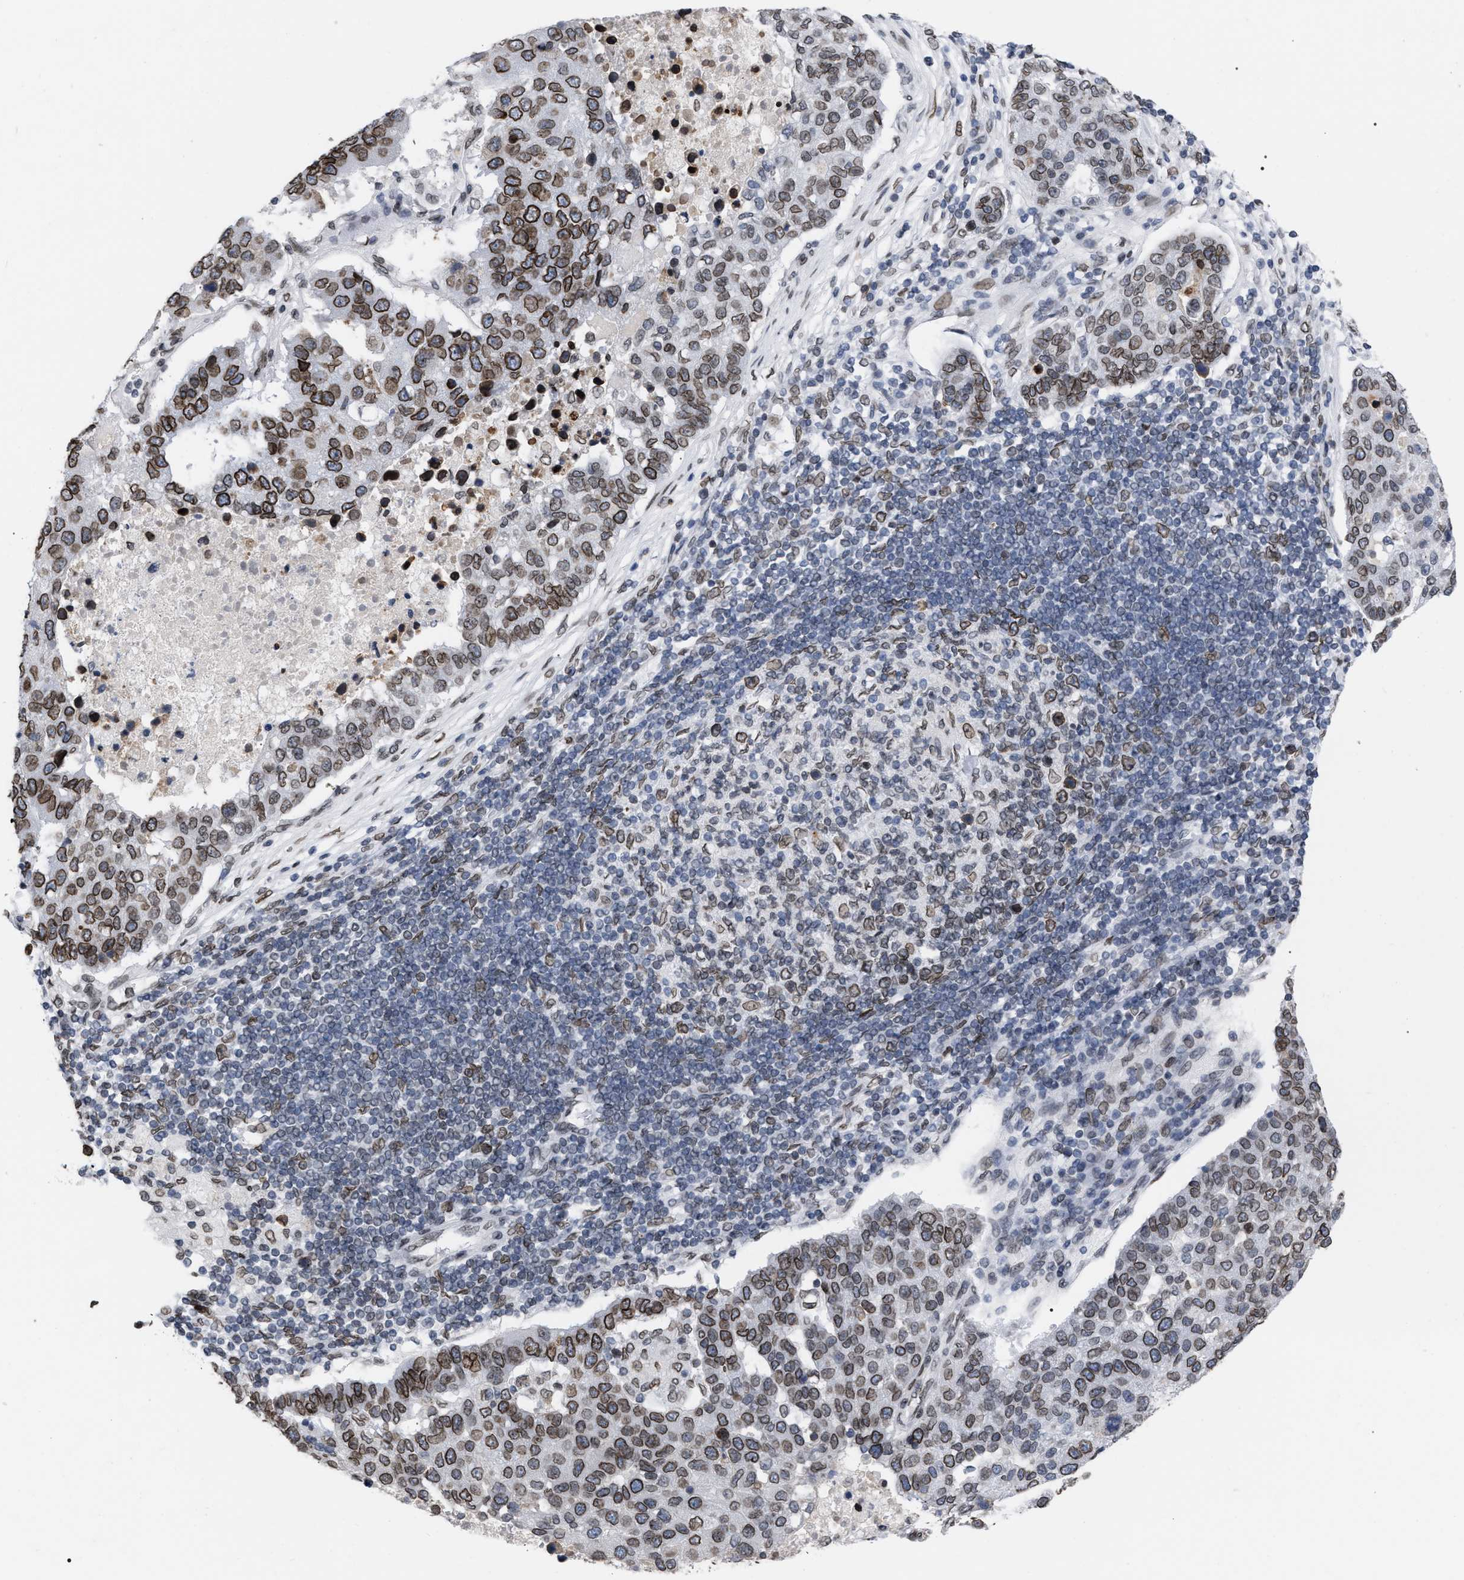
{"staining": {"intensity": "strong", "quantity": ">75%", "location": "cytoplasmic/membranous,nuclear"}, "tissue": "pancreatic cancer", "cell_type": "Tumor cells", "image_type": "cancer", "snomed": [{"axis": "morphology", "description": "Adenocarcinoma, NOS"}, {"axis": "topography", "description": "Pancreas"}], "caption": "Immunohistochemistry (IHC) (DAB) staining of human pancreatic cancer demonstrates strong cytoplasmic/membranous and nuclear protein positivity in approximately >75% of tumor cells.", "gene": "TPR", "patient": {"sex": "female", "age": 61}}